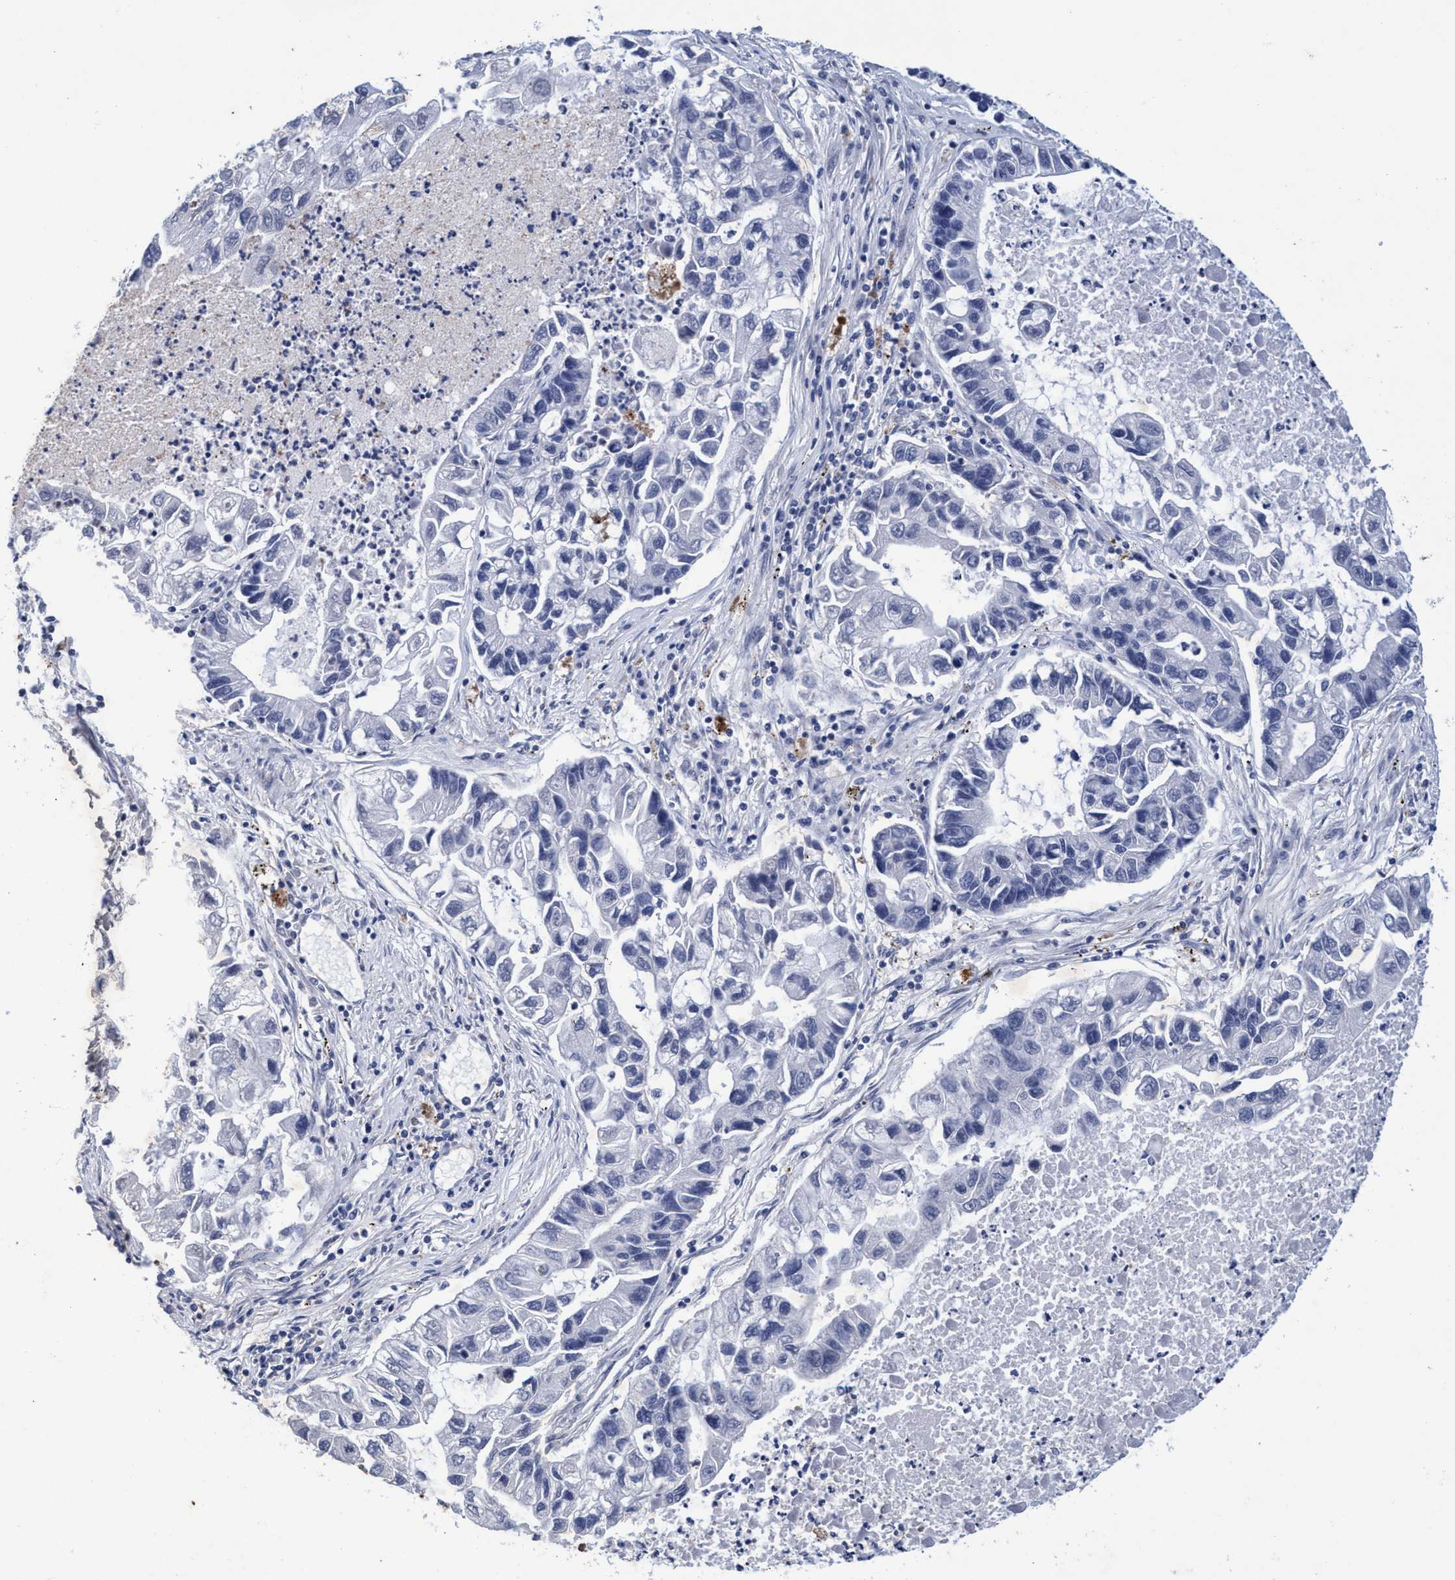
{"staining": {"intensity": "negative", "quantity": "none", "location": "none"}, "tissue": "lung cancer", "cell_type": "Tumor cells", "image_type": "cancer", "snomed": [{"axis": "morphology", "description": "Adenocarcinoma, NOS"}, {"axis": "topography", "description": "Lung"}], "caption": "Immunohistochemical staining of human lung cancer demonstrates no significant positivity in tumor cells.", "gene": "GRB14", "patient": {"sex": "female", "age": 51}}